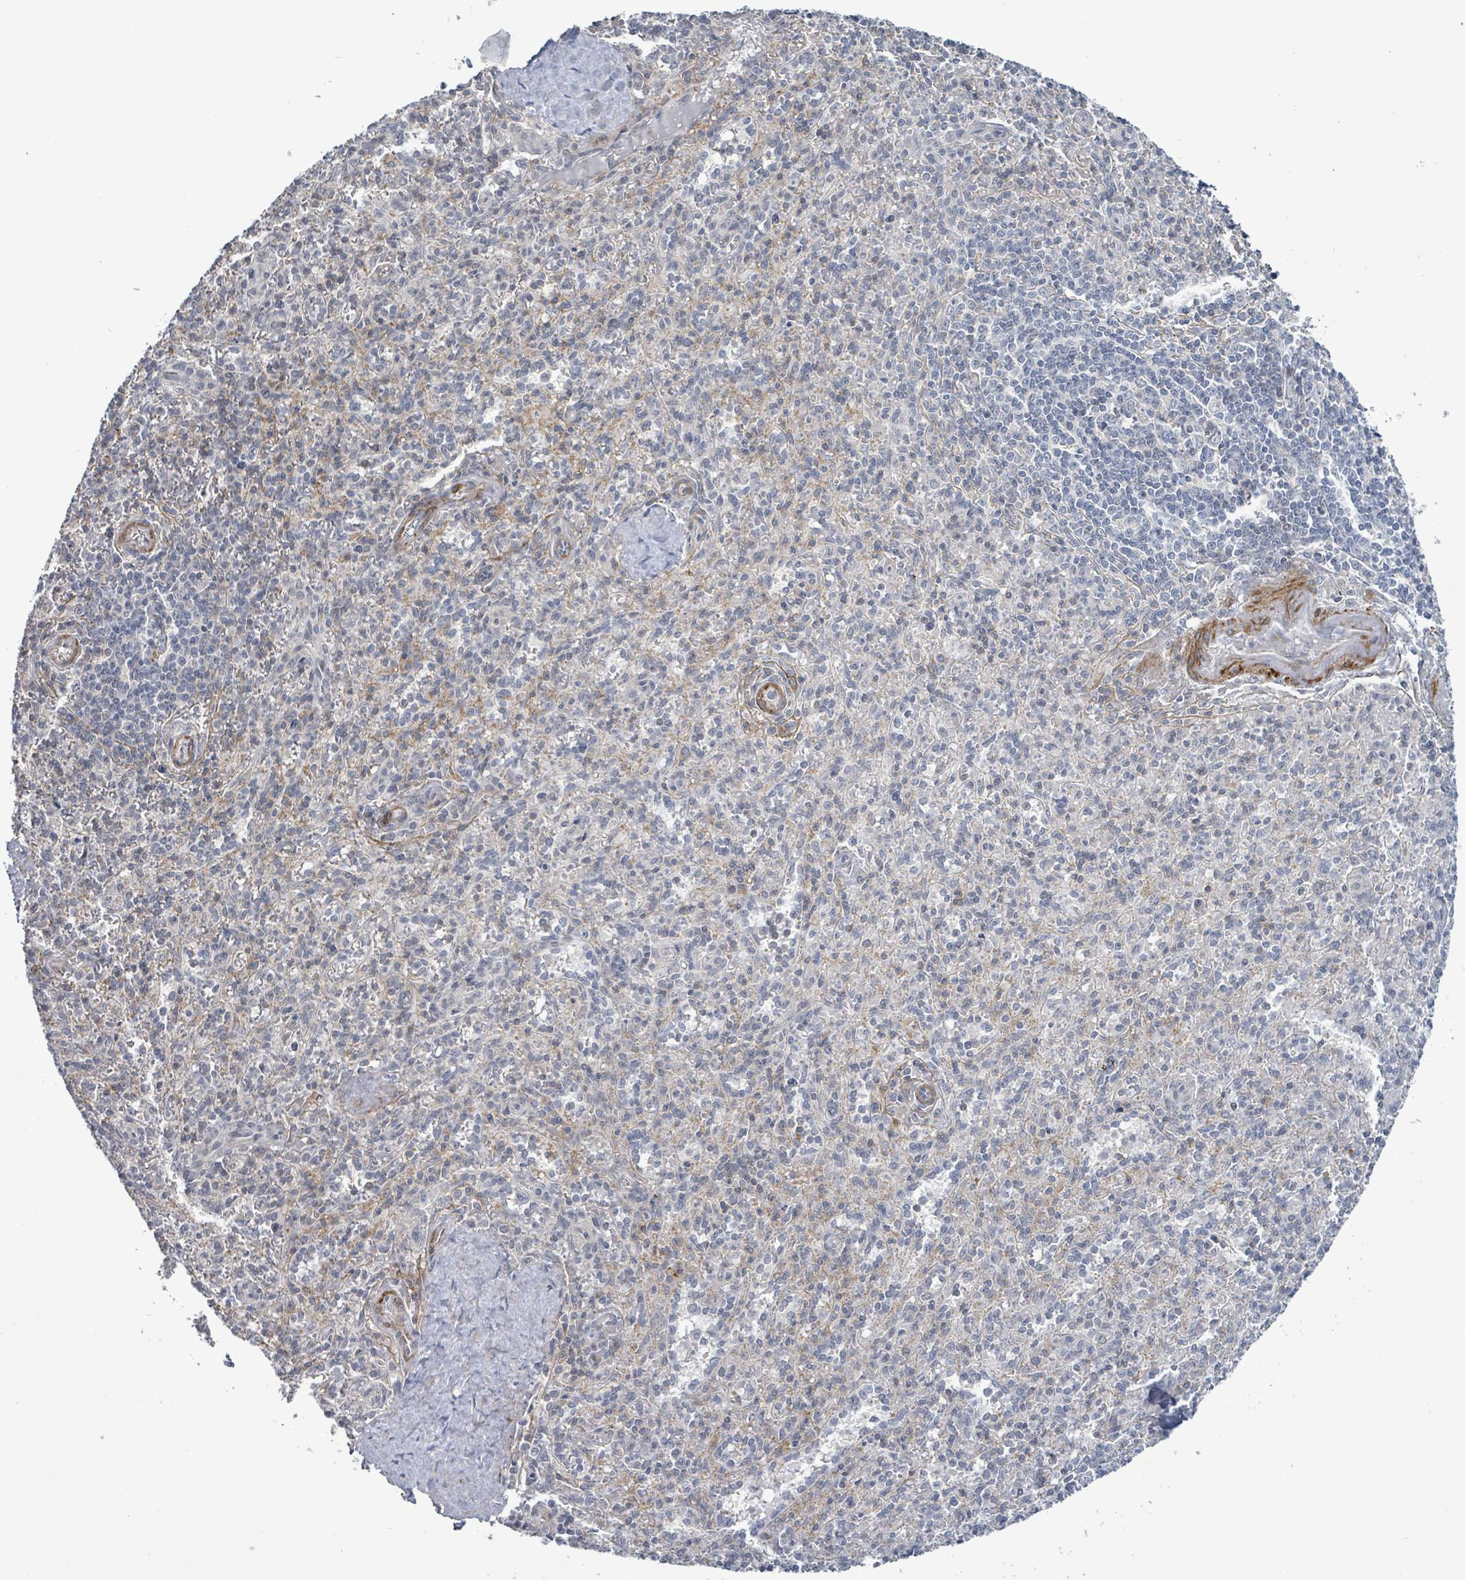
{"staining": {"intensity": "negative", "quantity": "none", "location": "none"}, "tissue": "spleen", "cell_type": "Cells in red pulp", "image_type": "normal", "snomed": [{"axis": "morphology", "description": "Normal tissue, NOS"}, {"axis": "topography", "description": "Spleen"}], "caption": "Protein analysis of normal spleen shows no significant staining in cells in red pulp.", "gene": "AMMECR1", "patient": {"sex": "female", "age": 70}}